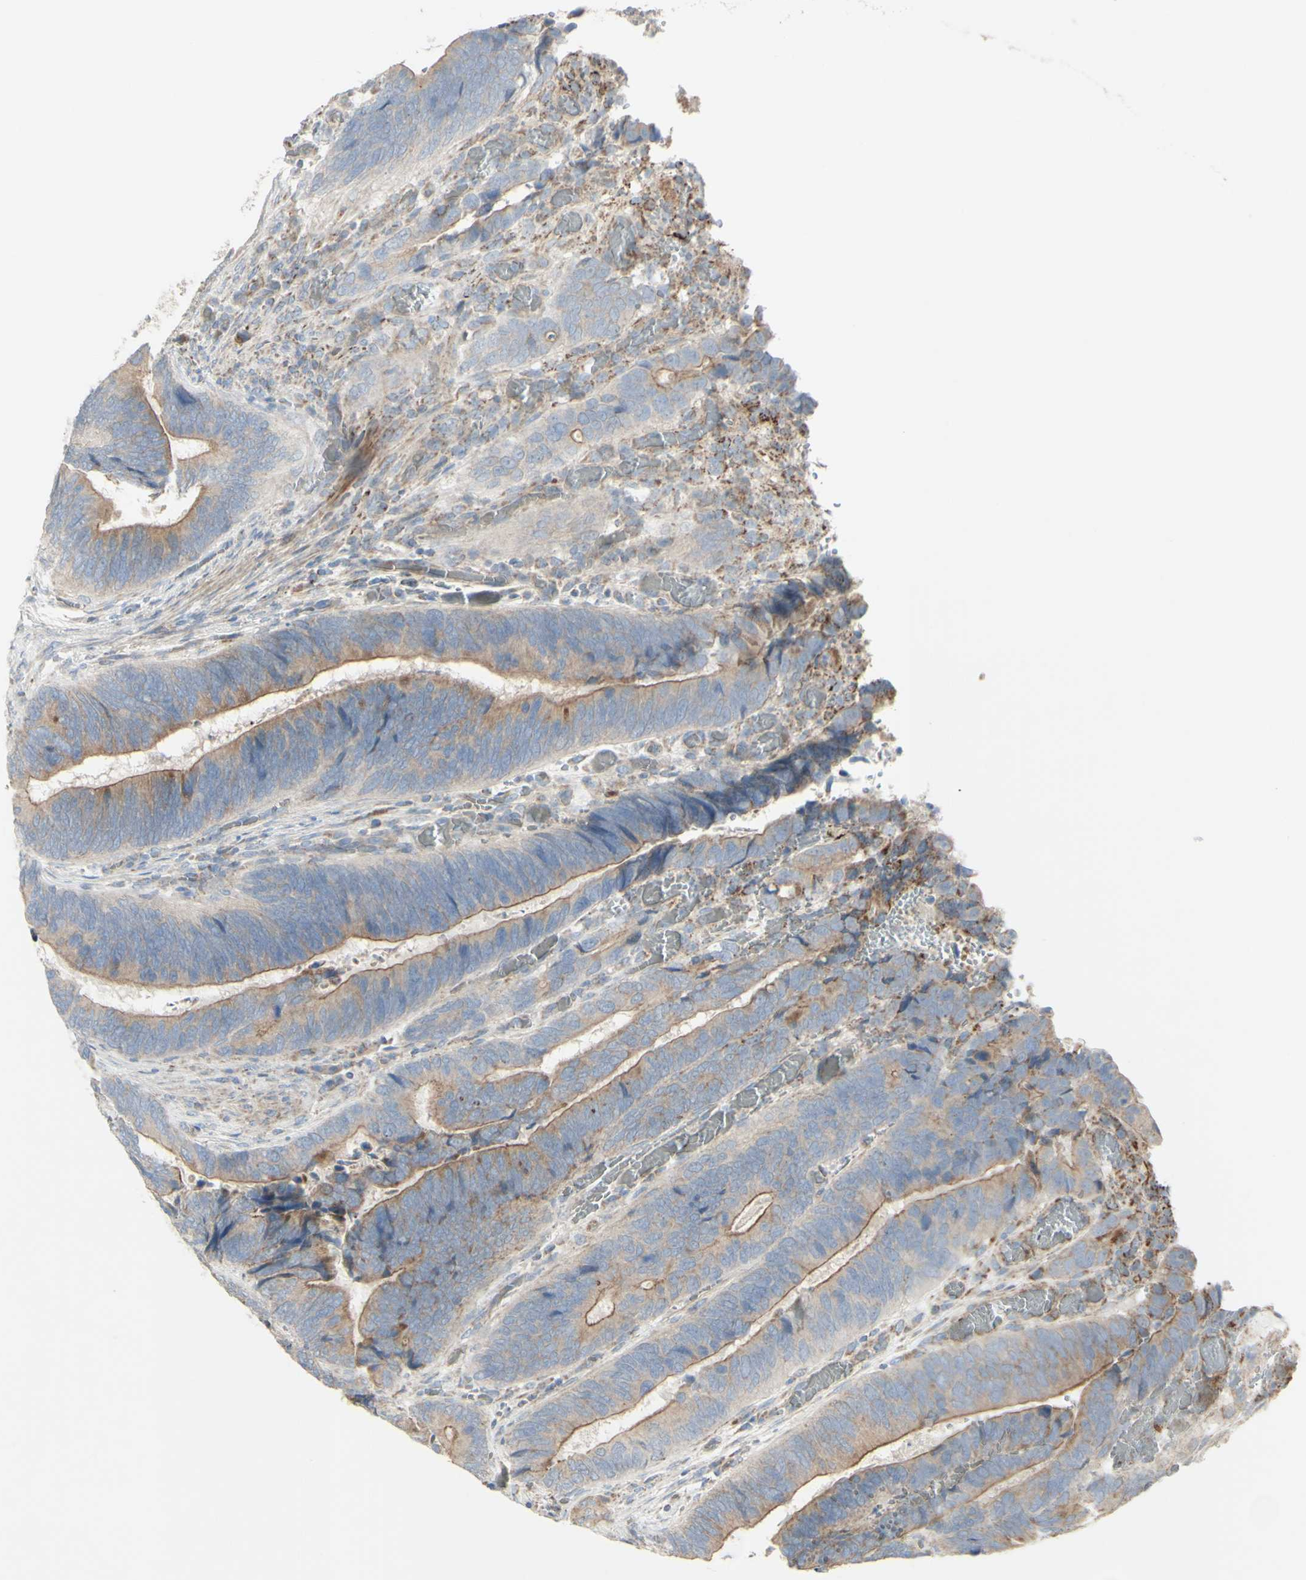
{"staining": {"intensity": "weak", "quantity": "<25%", "location": "cytoplasmic/membranous"}, "tissue": "colorectal cancer", "cell_type": "Tumor cells", "image_type": "cancer", "snomed": [{"axis": "morphology", "description": "Adenocarcinoma, NOS"}, {"axis": "topography", "description": "Colon"}], "caption": "Tumor cells show no significant positivity in colorectal cancer.", "gene": "CNTNAP1", "patient": {"sex": "male", "age": 72}}